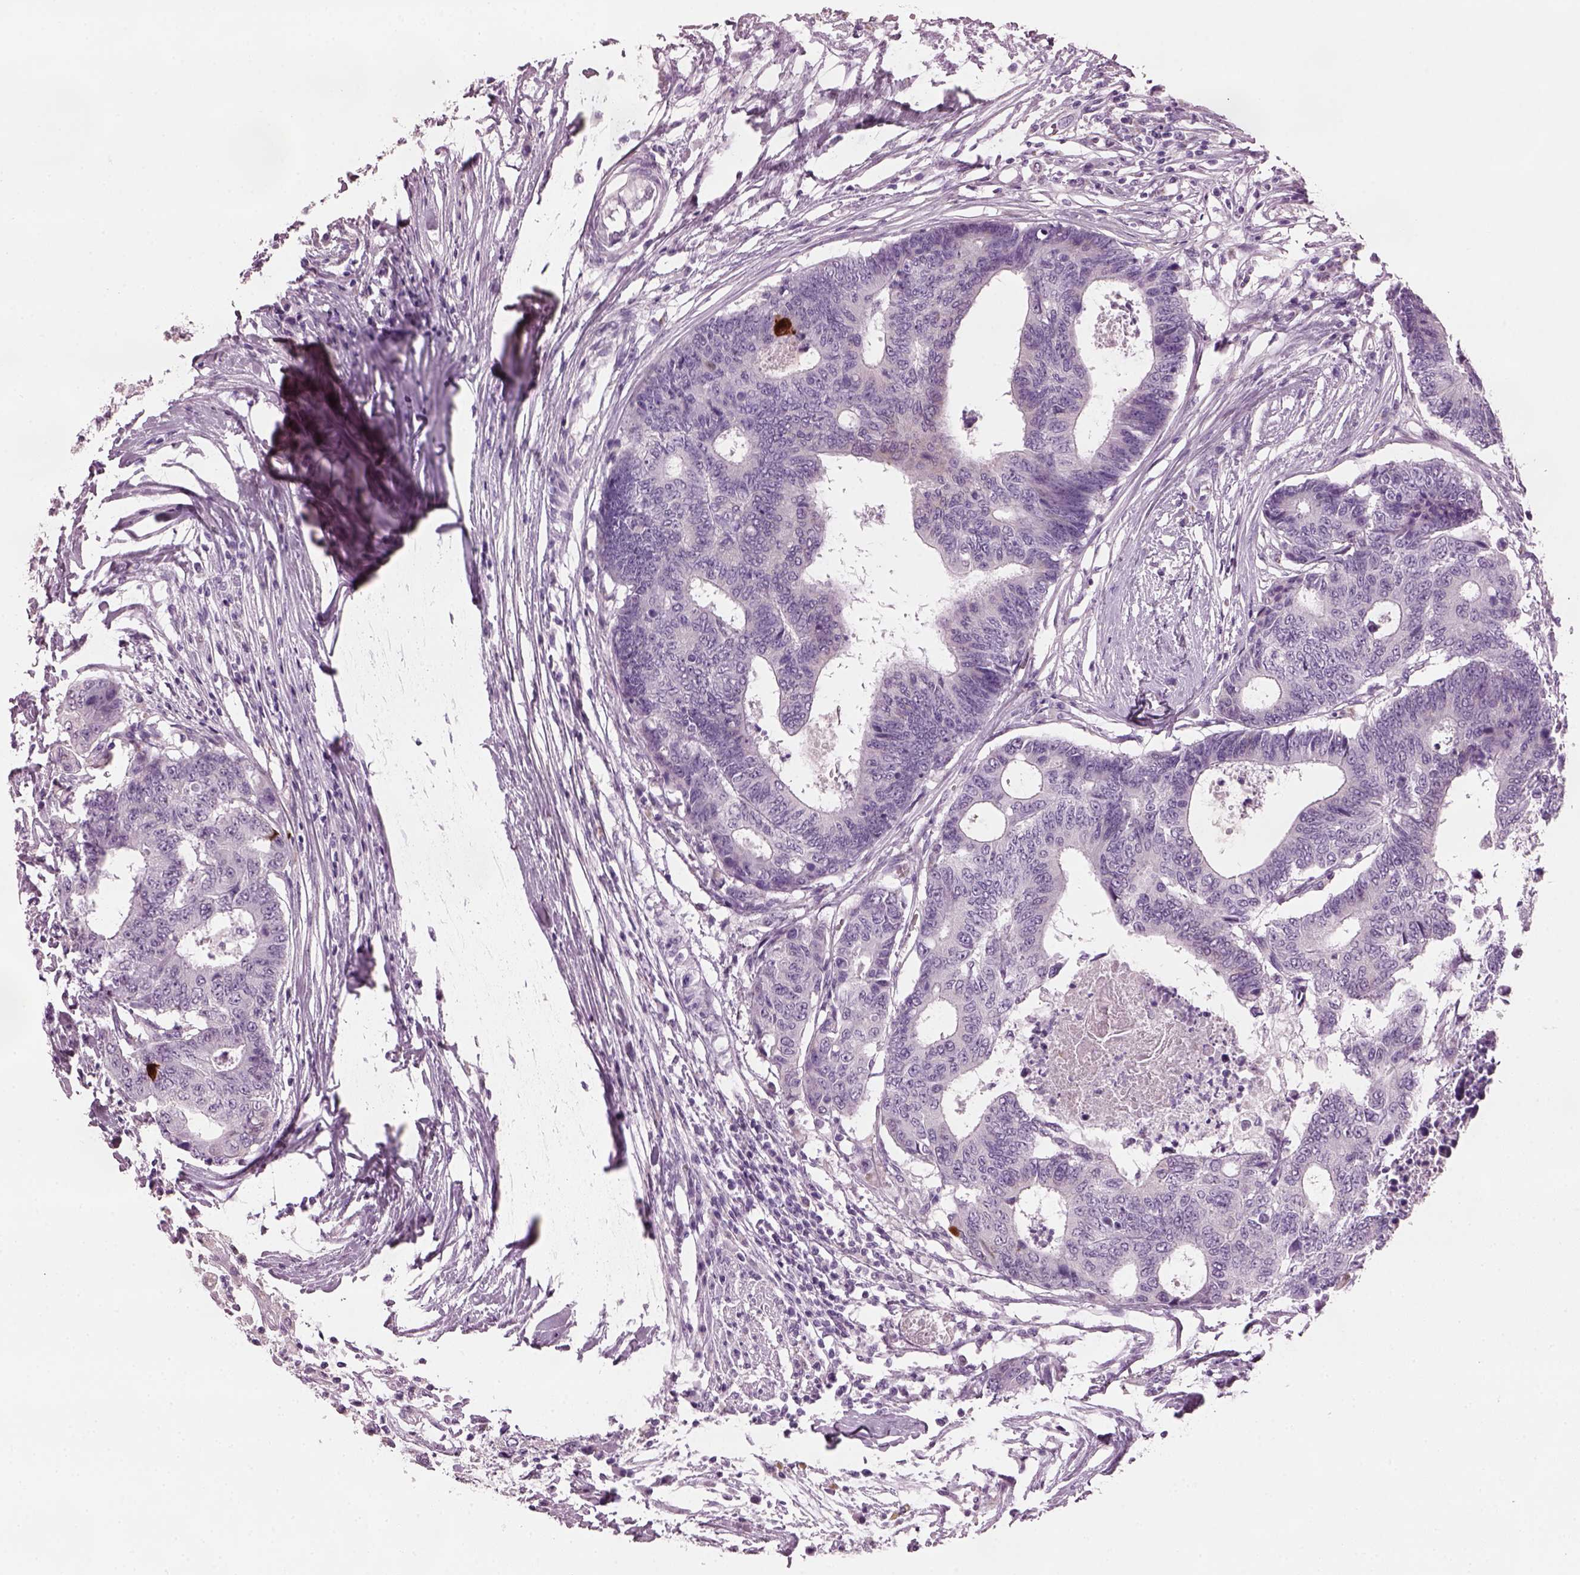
{"staining": {"intensity": "weak", "quantity": ">75%", "location": "cytoplasmic/membranous"}, "tissue": "colorectal cancer", "cell_type": "Tumor cells", "image_type": "cancer", "snomed": [{"axis": "morphology", "description": "Adenocarcinoma, NOS"}, {"axis": "topography", "description": "Colon"}], "caption": "This is a histology image of immunohistochemistry staining of colorectal cancer, which shows weak positivity in the cytoplasmic/membranous of tumor cells.", "gene": "PRR9", "patient": {"sex": "female", "age": 48}}